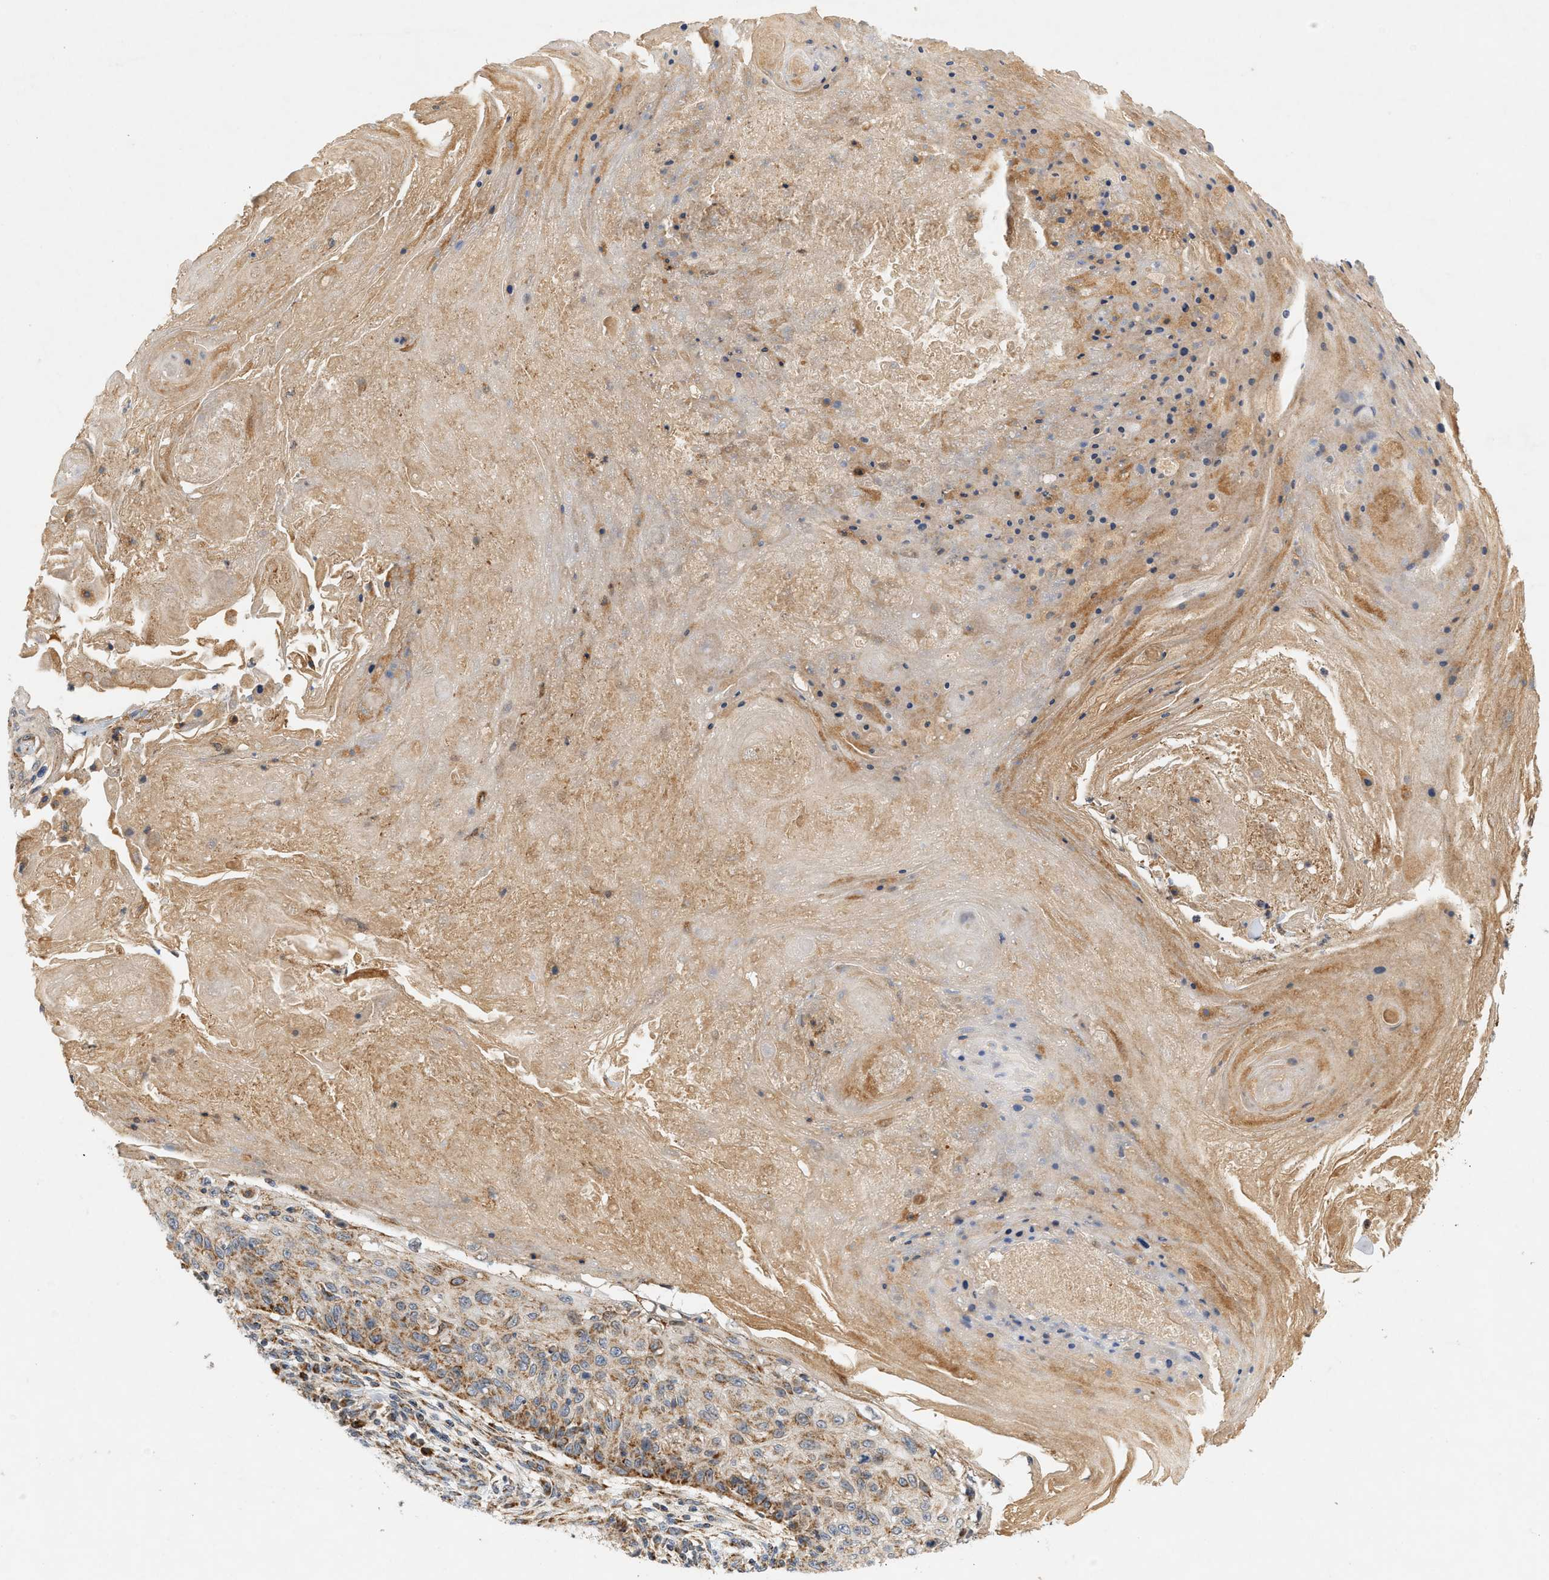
{"staining": {"intensity": "moderate", "quantity": ">75%", "location": "cytoplasmic/membranous"}, "tissue": "skin cancer", "cell_type": "Tumor cells", "image_type": "cancer", "snomed": [{"axis": "morphology", "description": "Squamous cell carcinoma, NOS"}, {"axis": "topography", "description": "Skin"}], "caption": "Tumor cells display medium levels of moderate cytoplasmic/membranous staining in about >75% of cells in squamous cell carcinoma (skin). (Stains: DAB in brown, nuclei in blue, Microscopy: brightfield microscopy at high magnification).", "gene": "MCU", "patient": {"sex": "male", "age": 86}}